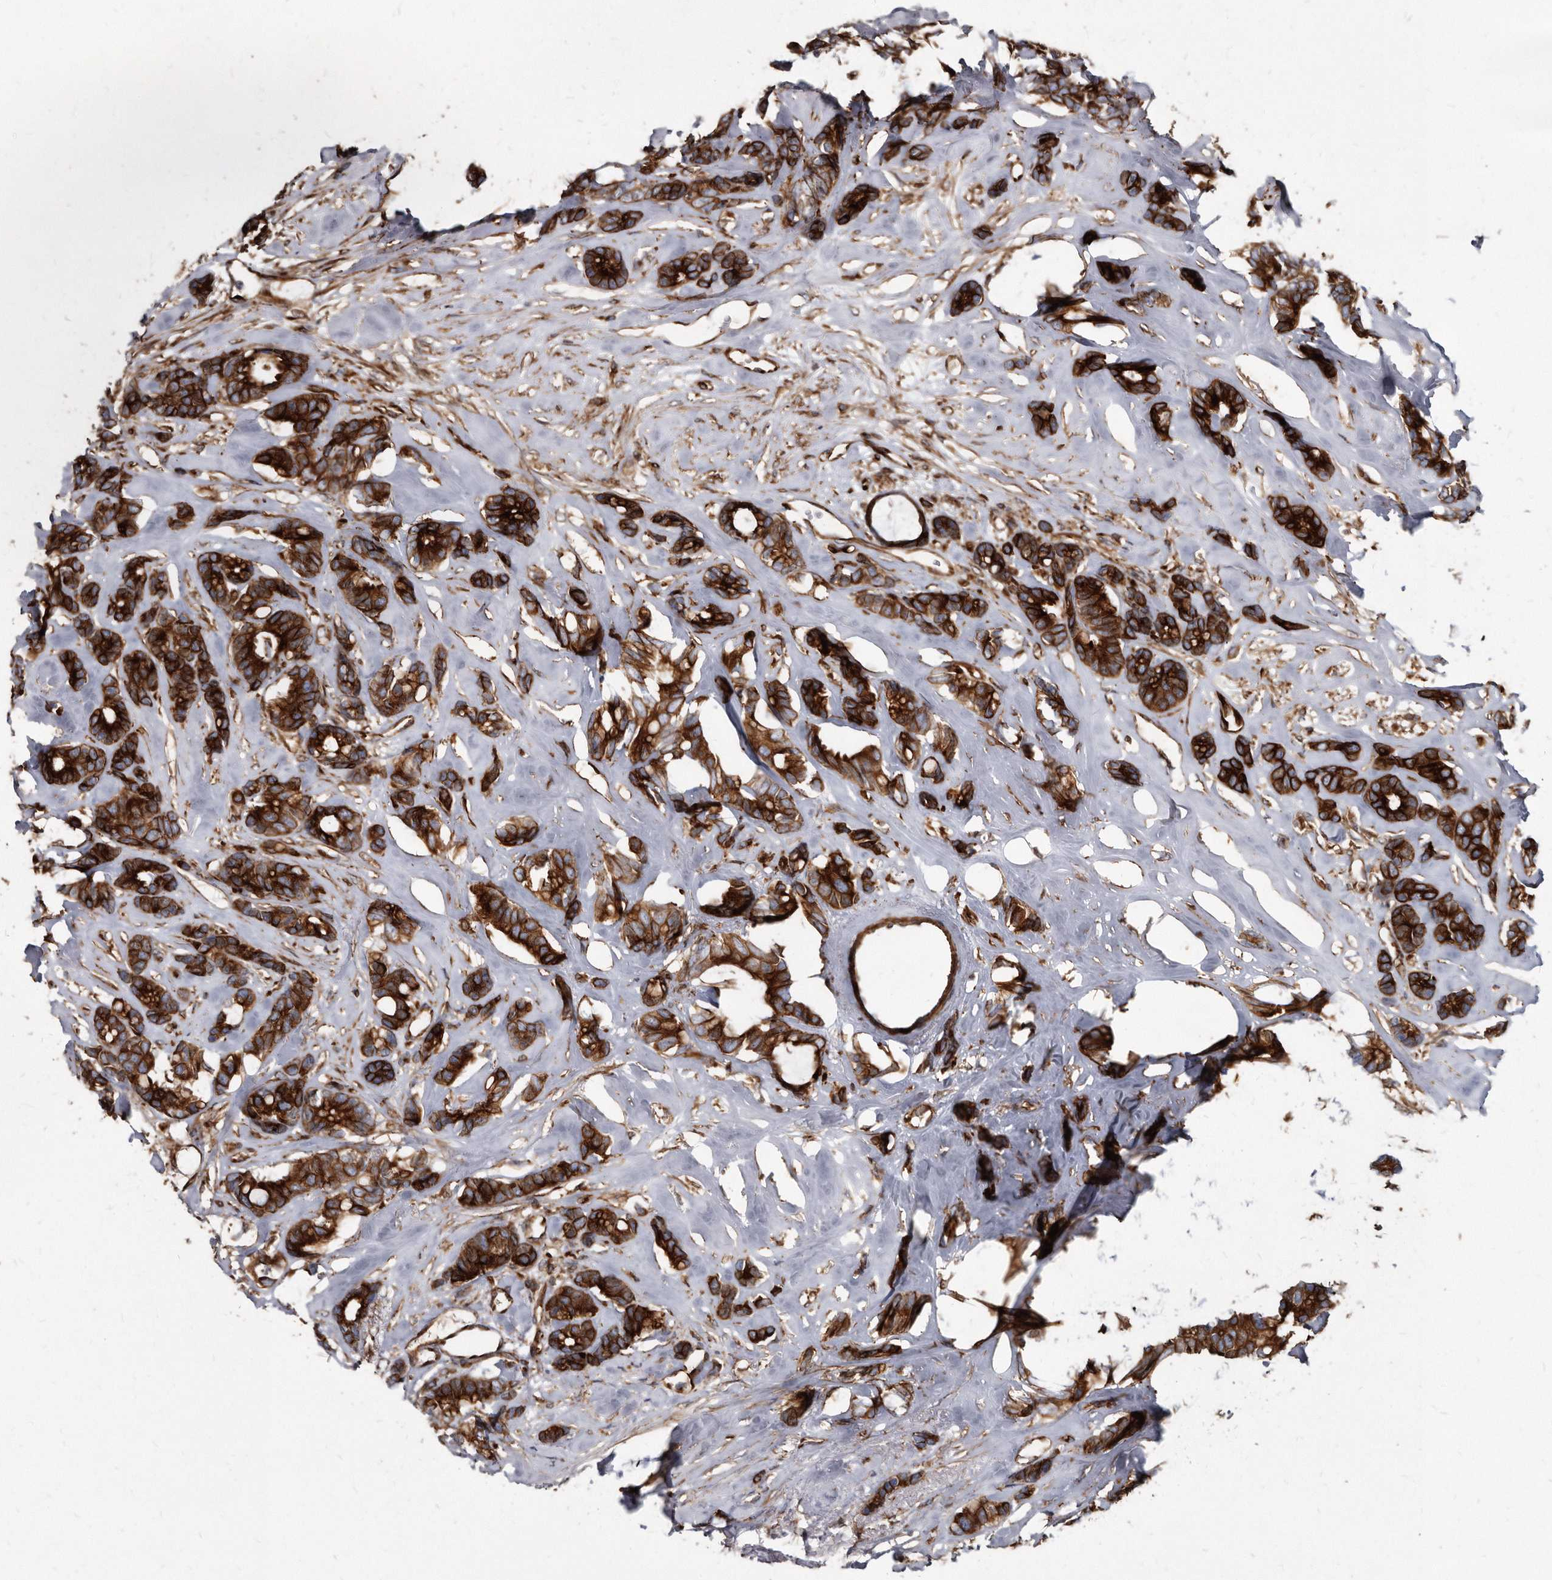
{"staining": {"intensity": "strong", "quantity": ">75%", "location": "cytoplasmic/membranous"}, "tissue": "breast cancer", "cell_type": "Tumor cells", "image_type": "cancer", "snomed": [{"axis": "morphology", "description": "Duct carcinoma"}, {"axis": "topography", "description": "Breast"}], "caption": "Breast cancer (invasive ductal carcinoma) was stained to show a protein in brown. There is high levels of strong cytoplasmic/membranous positivity in about >75% of tumor cells. (DAB IHC, brown staining for protein, blue staining for nuclei).", "gene": "KCTD20", "patient": {"sex": "female", "age": 87}}